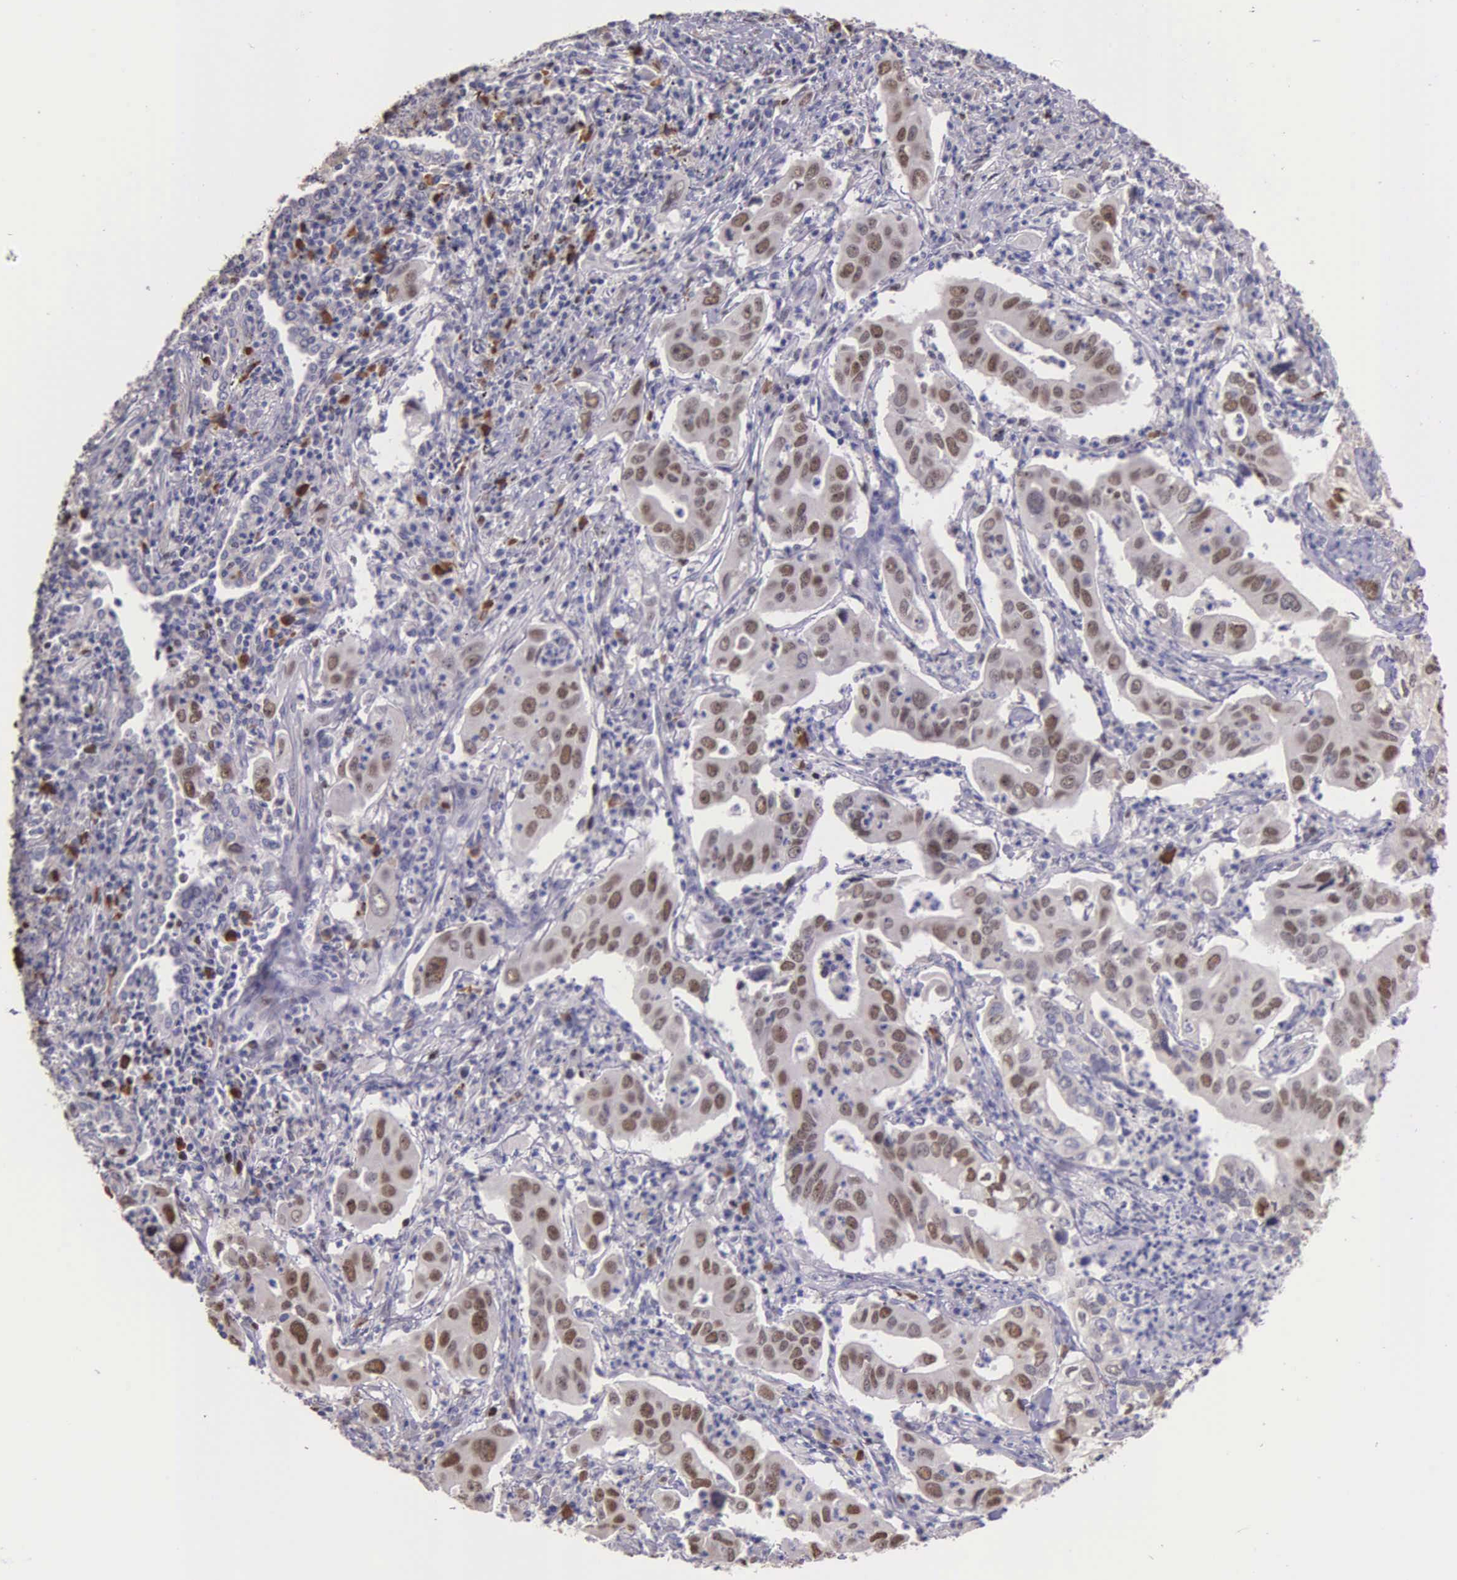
{"staining": {"intensity": "moderate", "quantity": "25%-75%", "location": "nuclear"}, "tissue": "lung cancer", "cell_type": "Tumor cells", "image_type": "cancer", "snomed": [{"axis": "morphology", "description": "Adenocarcinoma, NOS"}, {"axis": "topography", "description": "Lung"}], "caption": "DAB (3,3'-diaminobenzidine) immunohistochemical staining of lung cancer reveals moderate nuclear protein positivity in approximately 25%-75% of tumor cells.", "gene": "MCM5", "patient": {"sex": "male", "age": 48}}